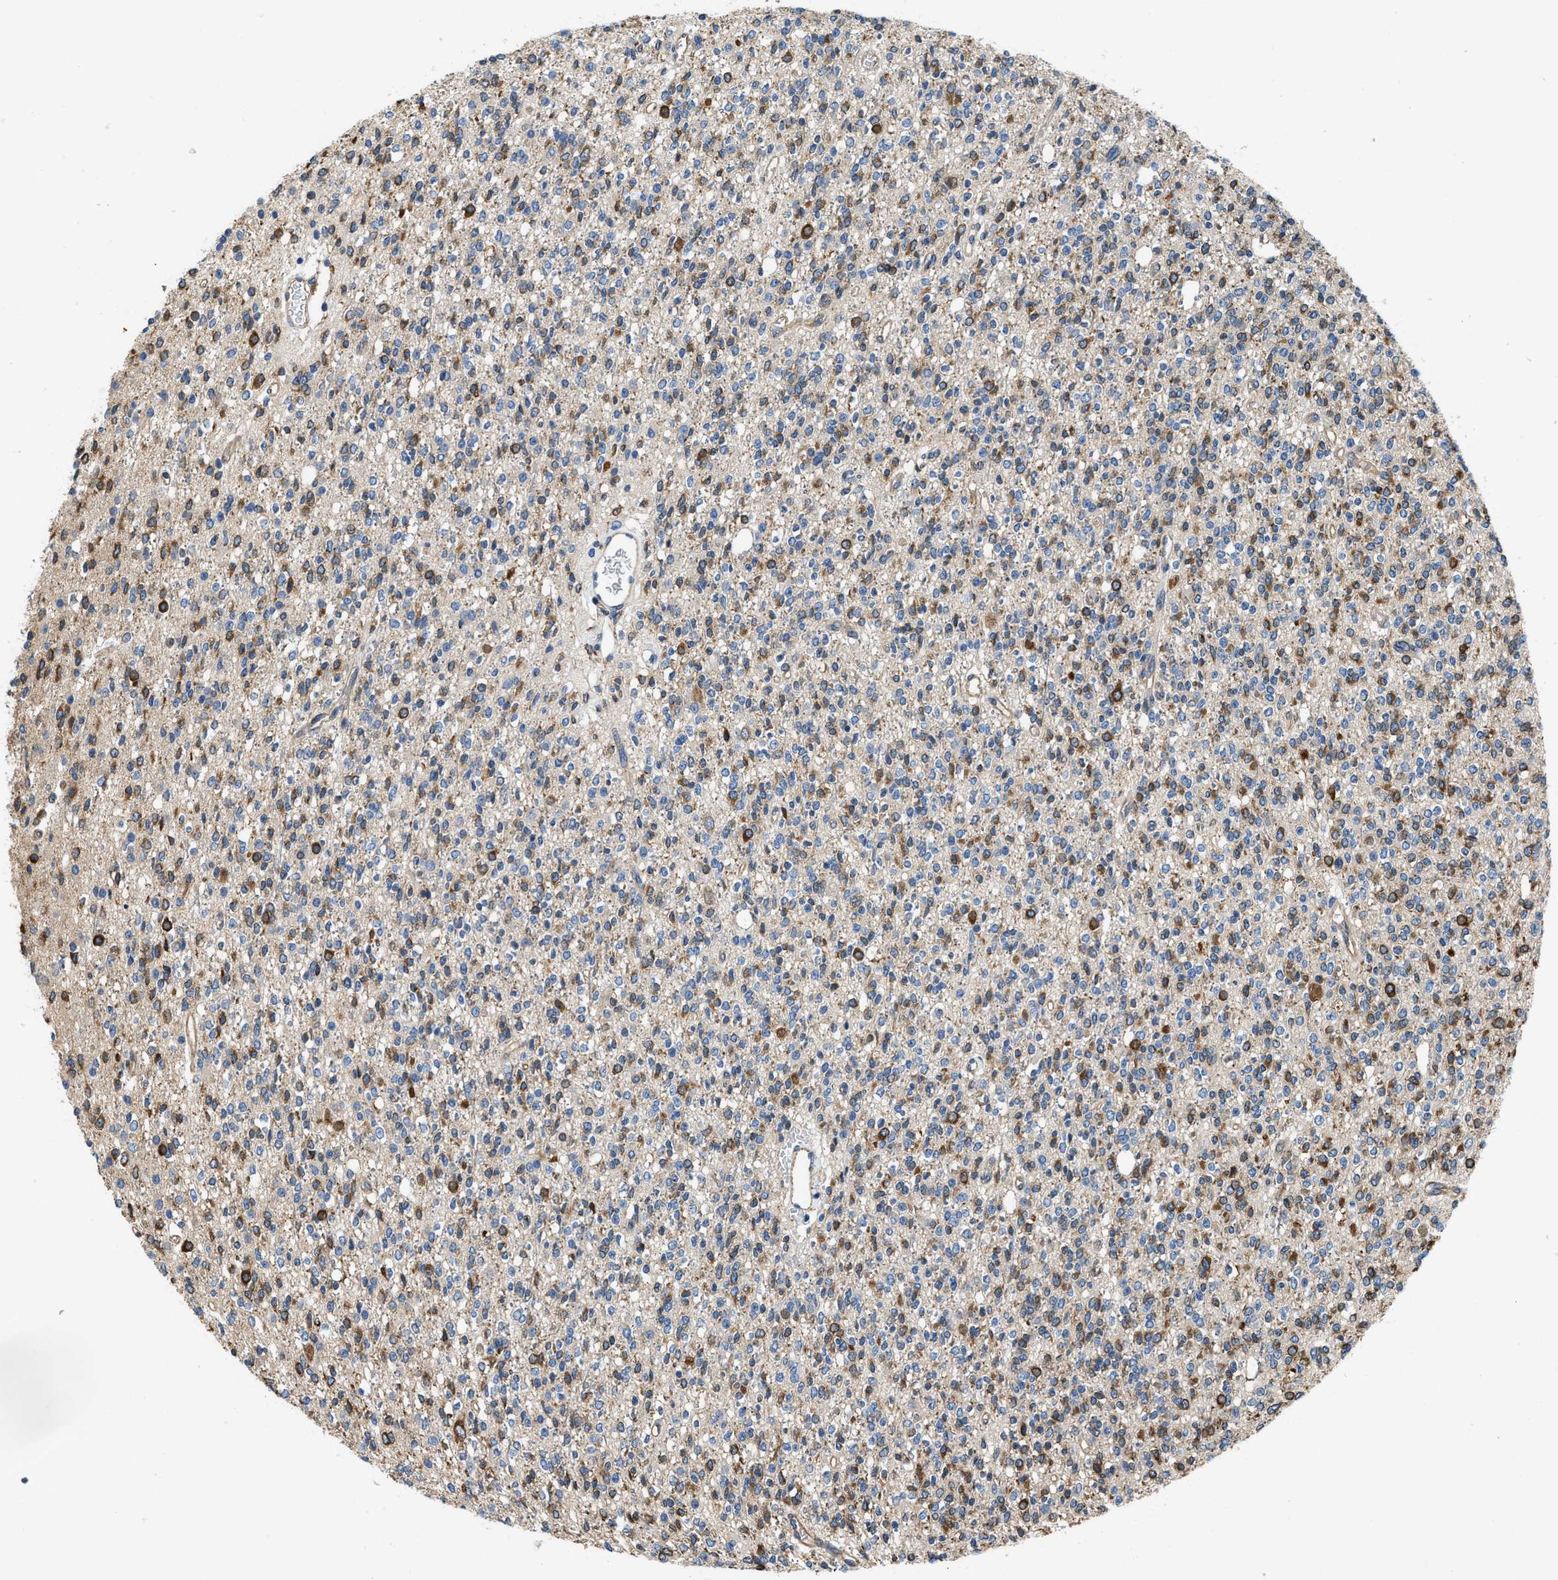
{"staining": {"intensity": "moderate", "quantity": "25%-75%", "location": "cytoplasmic/membranous"}, "tissue": "glioma", "cell_type": "Tumor cells", "image_type": "cancer", "snomed": [{"axis": "morphology", "description": "Glioma, malignant, High grade"}, {"axis": "topography", "description": "Brain"}], "caption": "Immunohistochemistry (IHC) micrograph of neoplastic tissue: malignant glioma (high-grade) stained using immunohistochemistry displays medium levels of moderate protein expression localized specifically in the cytoplasmic/membranous of tumor cells, appearing as a cytoplasmic/membranous brown color.", "gene": "ARL6IP5", "patient": {"sex": "male", "age": 34}}